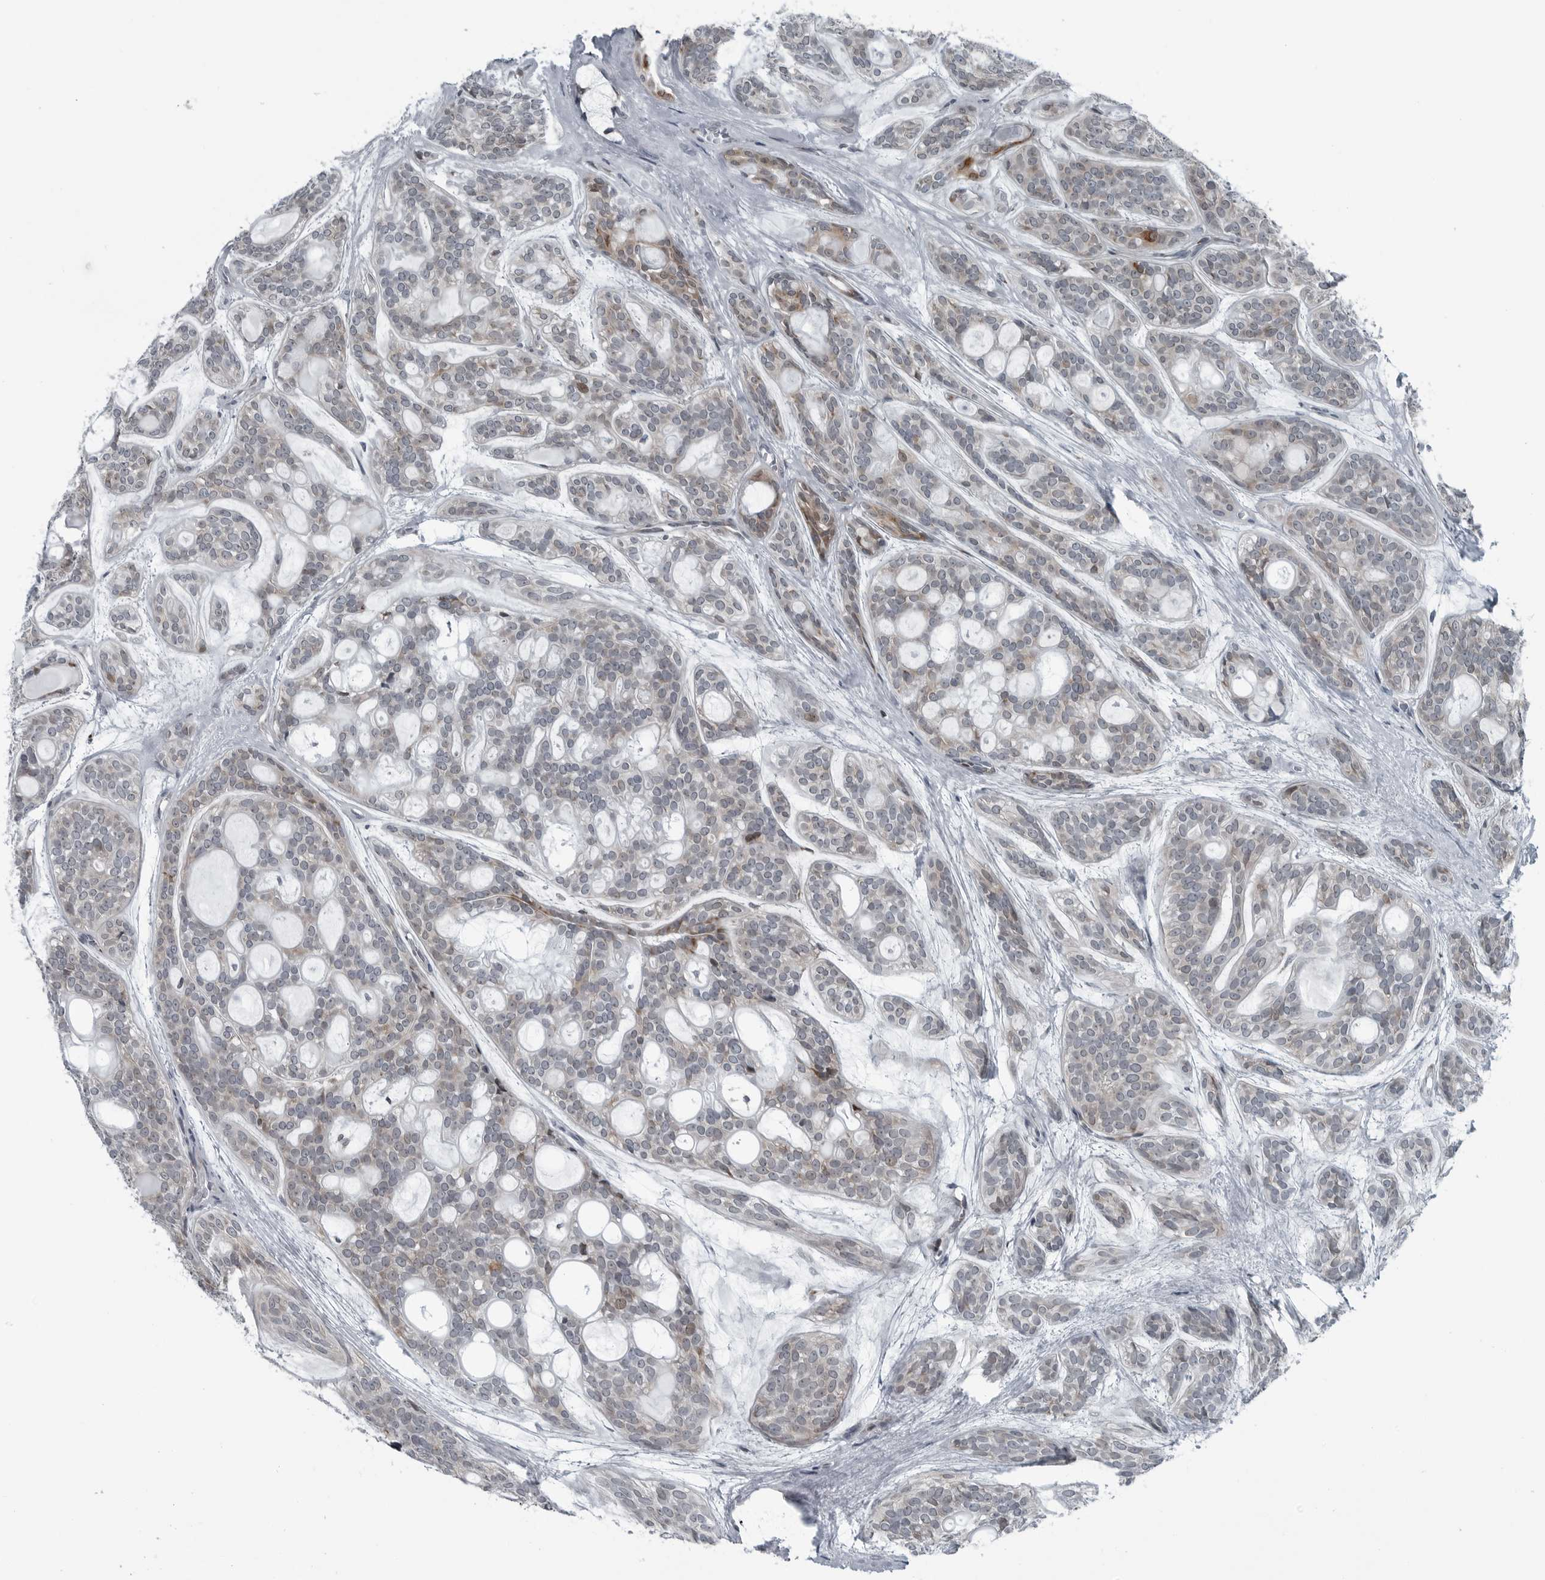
{"staining": {"intensity": "weak", "quantity": "<25%", "location": "cytoplasmic/membranous"}, "tissue": "head and neck cancer", "cell_type": "Tumor cells", "image_type": "cancer", "snomed": [{"axis": "morphology", "description": "Adenocarcinoma, NOS"}, {"axis": "topography", "description": "Head-Neck"}], "caption": "The immunohistochemistry (IHC) photomicrograph has no significant staining in tumor cells of head and neck cancer tissue.", "gene": "GAK", "patient": {"sex": "male", "age": 66}}